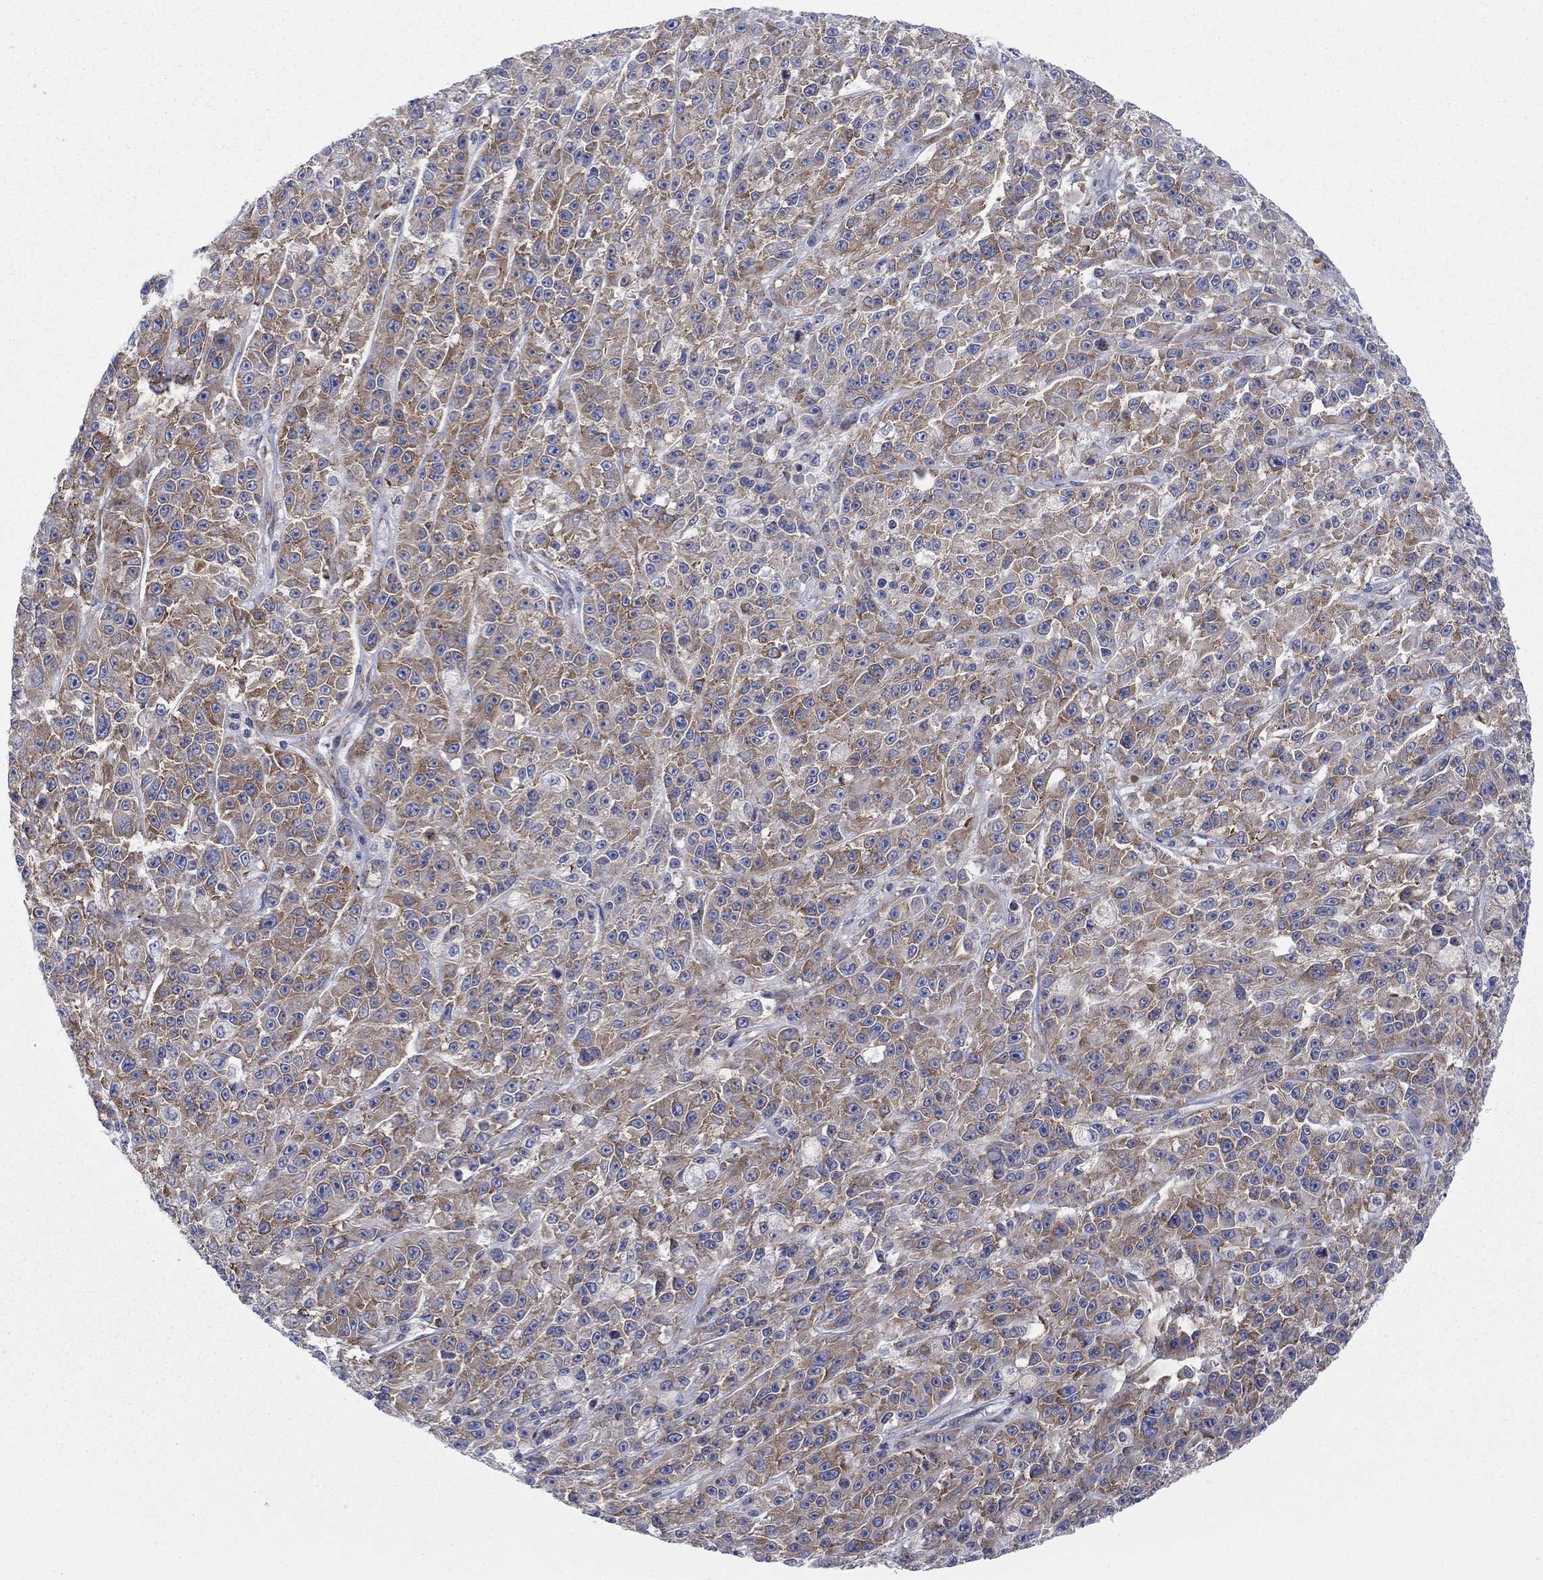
{"staining": {"intensity": "moderate", "quantity": "25%-75%", "location": "cytoplasmic/membranous"}, "tissue": "melanoma", "cell_type": "Tumor cells", "image_type": "cancer", "snomed": [{"axis": "morphology", "description": "Malignant melanoma, NOS"}, {"axis": "topography", "description": "Skin"}], "caption": "Brown immunohistochemical staining in melanoma exhibits moderate cytoplasmic/membranous staining in about 25%-75% of tumor cells.", "gene": "TMEM59", "patient": {"sex": "female", "age": 58}}